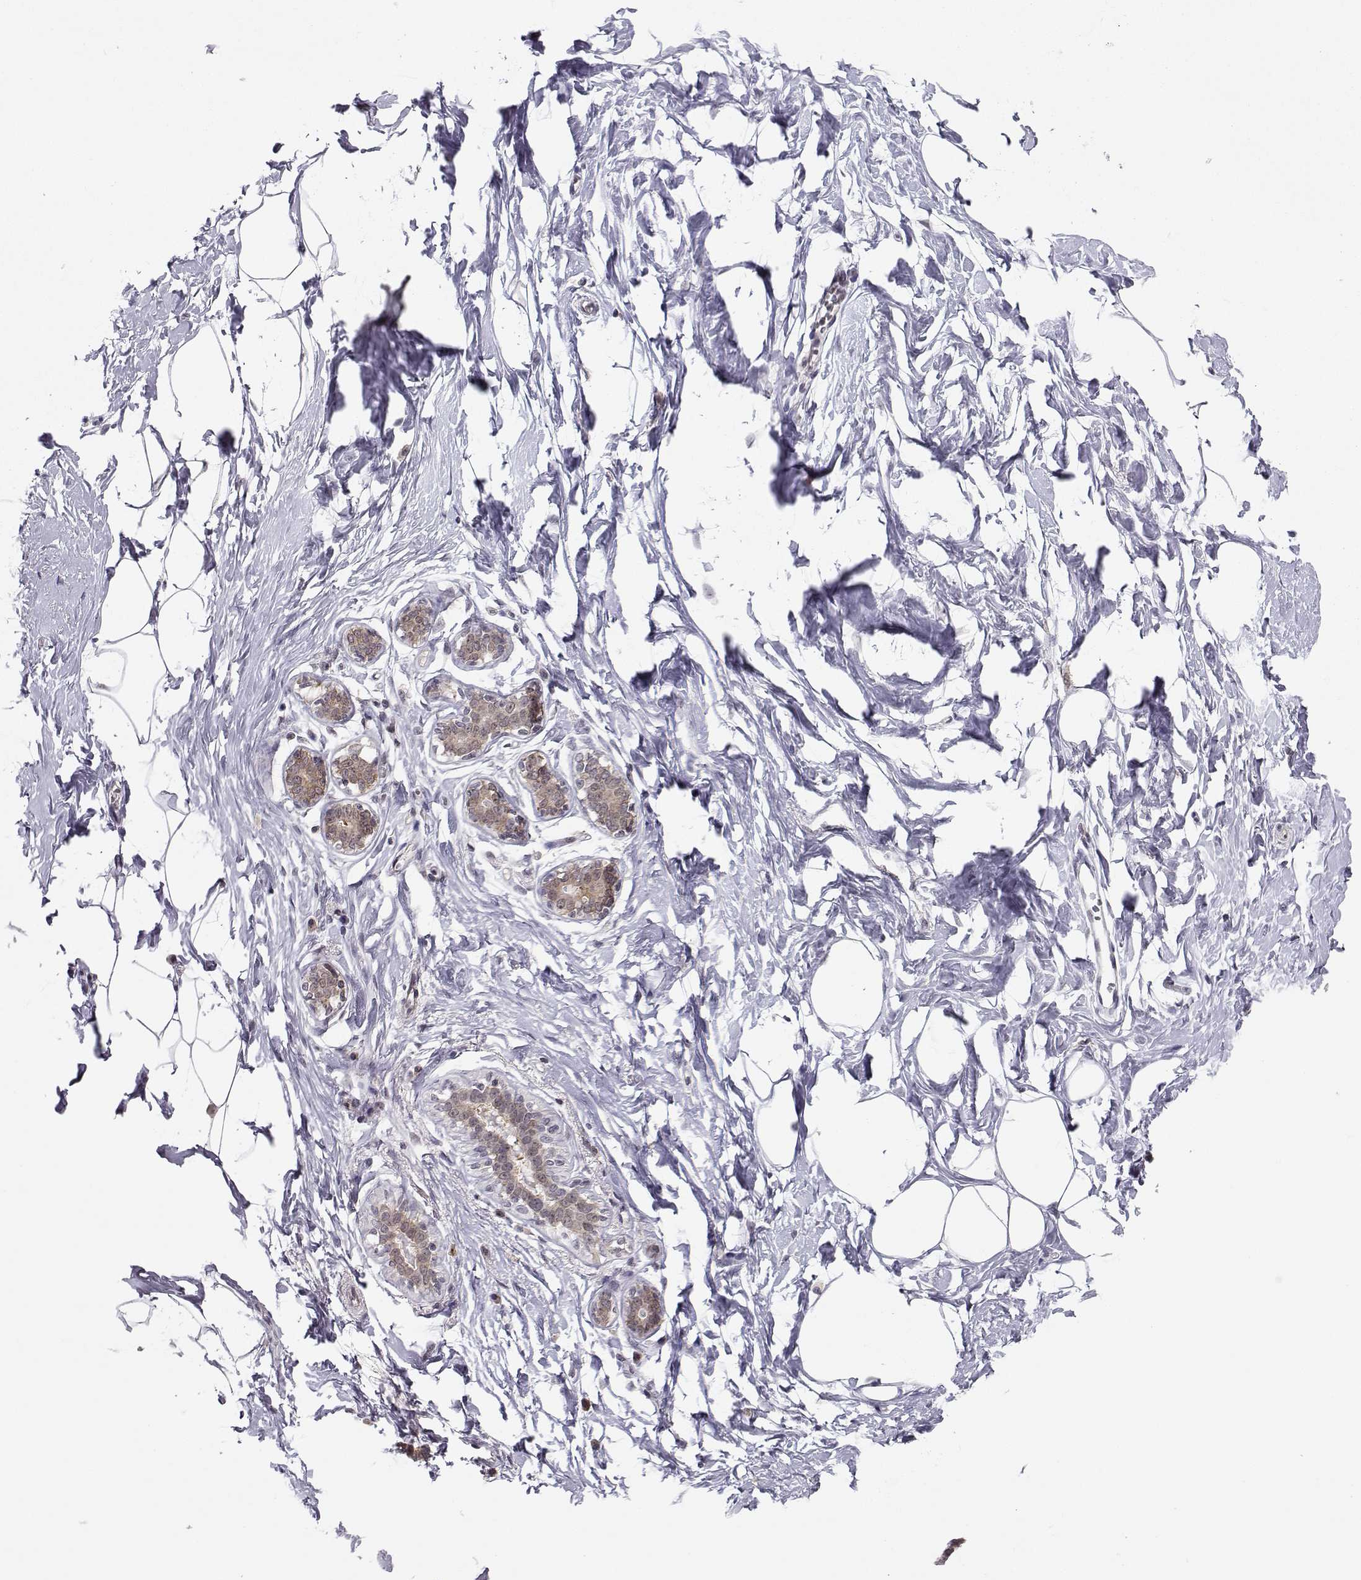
{"staining": {"intensity": "negative", "quantity": "none", "location": "none"}, "tissue": "breast", "cell_type": "Adipocytes", "image_type": "normal", "snomed": [{"axis": "morphology", "description": "Normal tissue, NOS"}, {"axis": "morphology", "description": "Lobular carcinoma, in situ"}, {"axis": "topography", "description": "Breast"}], "caption": "Adipocytes show no significant staining in benign breast. (DAB immunohistochemistry (IHC) with hematoxylin counter stain).", "gene": "KIF13B", "patient": {"sex": "female", "age": 35}}